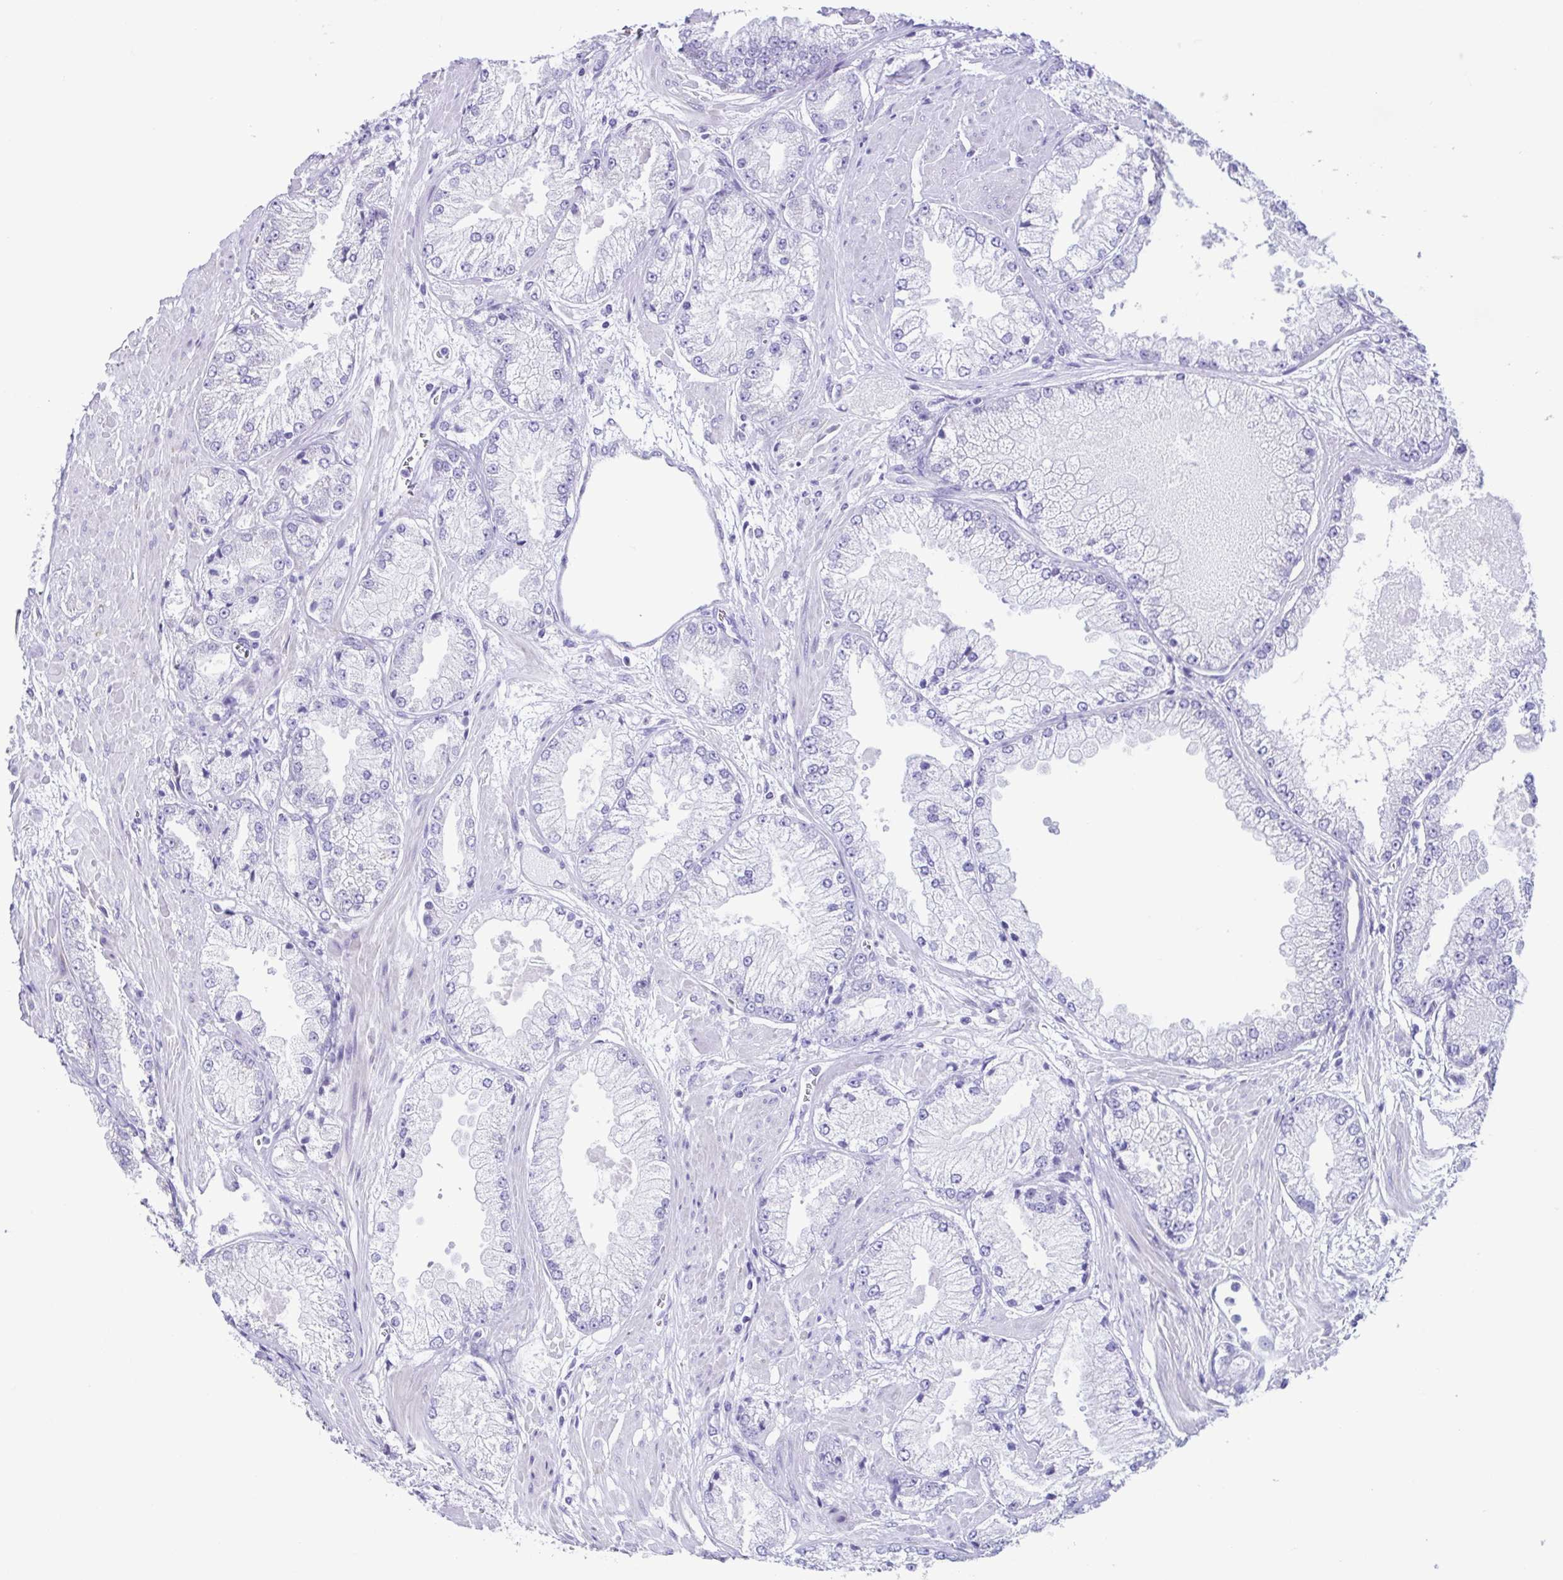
{"staining": {"intensity": "negative", "quantity": "none", "location": "none"}, "tissue": "prostate cancer", "cell_type": "Tumor cells", "image_type": "cancer", "snomed": [{"axis": "morphology", "description": "Adenocarcinoma, High grade"}, {"axis": "topography", "description": "Prostate"}], "caption": "DAB immunohistochemical staining of prostate cancer (adenocarcinoma (high-grade)) displays no significant positivity in tumor cells.", "gene": "ACTRT3", "patient": {"sex": "male", "age": 68}}